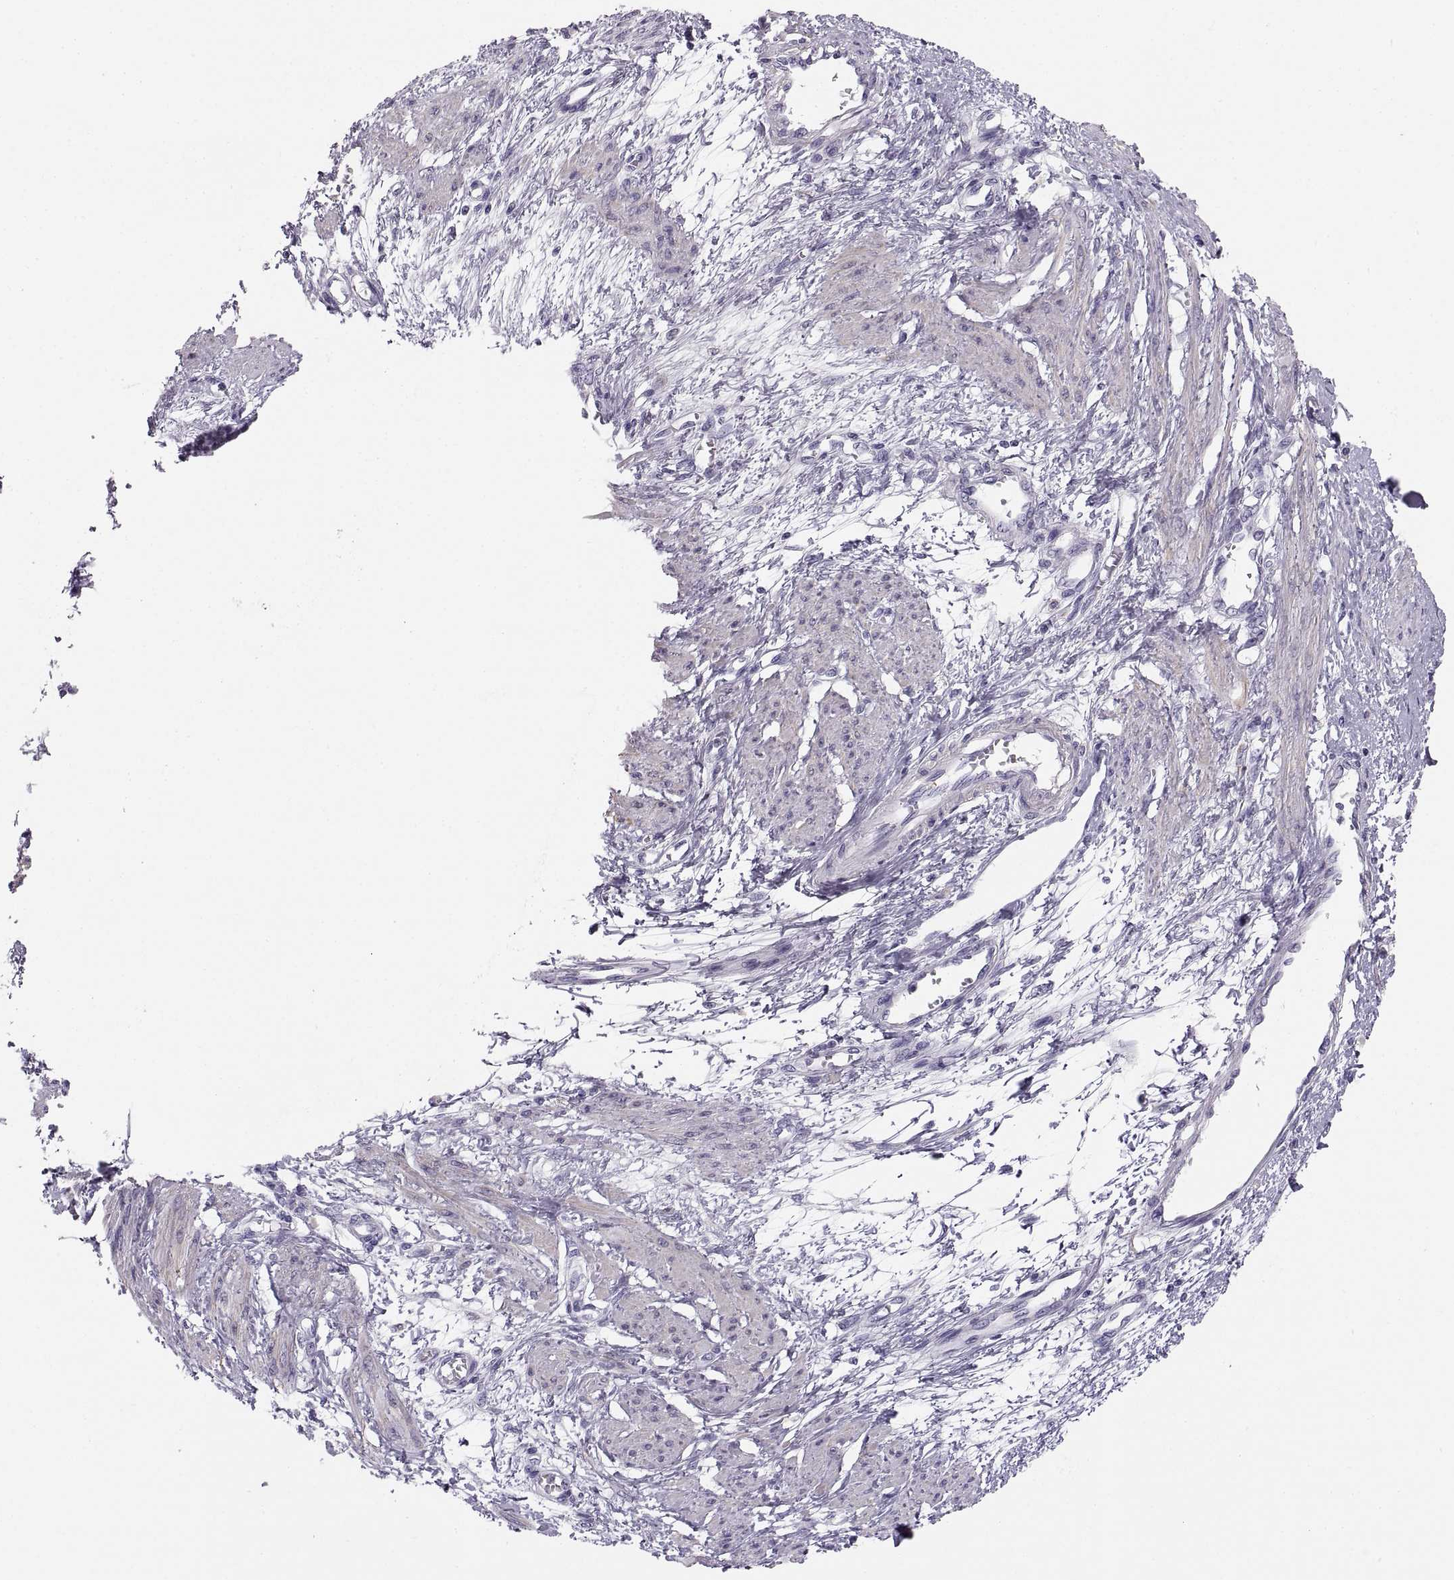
{"staining": {"intensity": "negative", "quantity": "none", "location": "none"}, "tissue": "smooth muscle", "cell_type": "Smooth muscle cells", "image_type": "normal", "snomed": [{"axis": "morphology", "description": "Normal tissue, NOS"}, {"axis": "topography", "description": "Smooth muscle"}, {"axis": "topography", "description": "Uterus"}], "caption": "Immunohistochemical staining of normal smooth muscle displays no significant staining in smooth muscle cells. (DAB (3,3'-diaminobenzidine) immunohistochemistry visualized using brightfield microscopy, high magnification).", "gene": "COL9A3", "patient": {"sex": "female", "age": 39}}